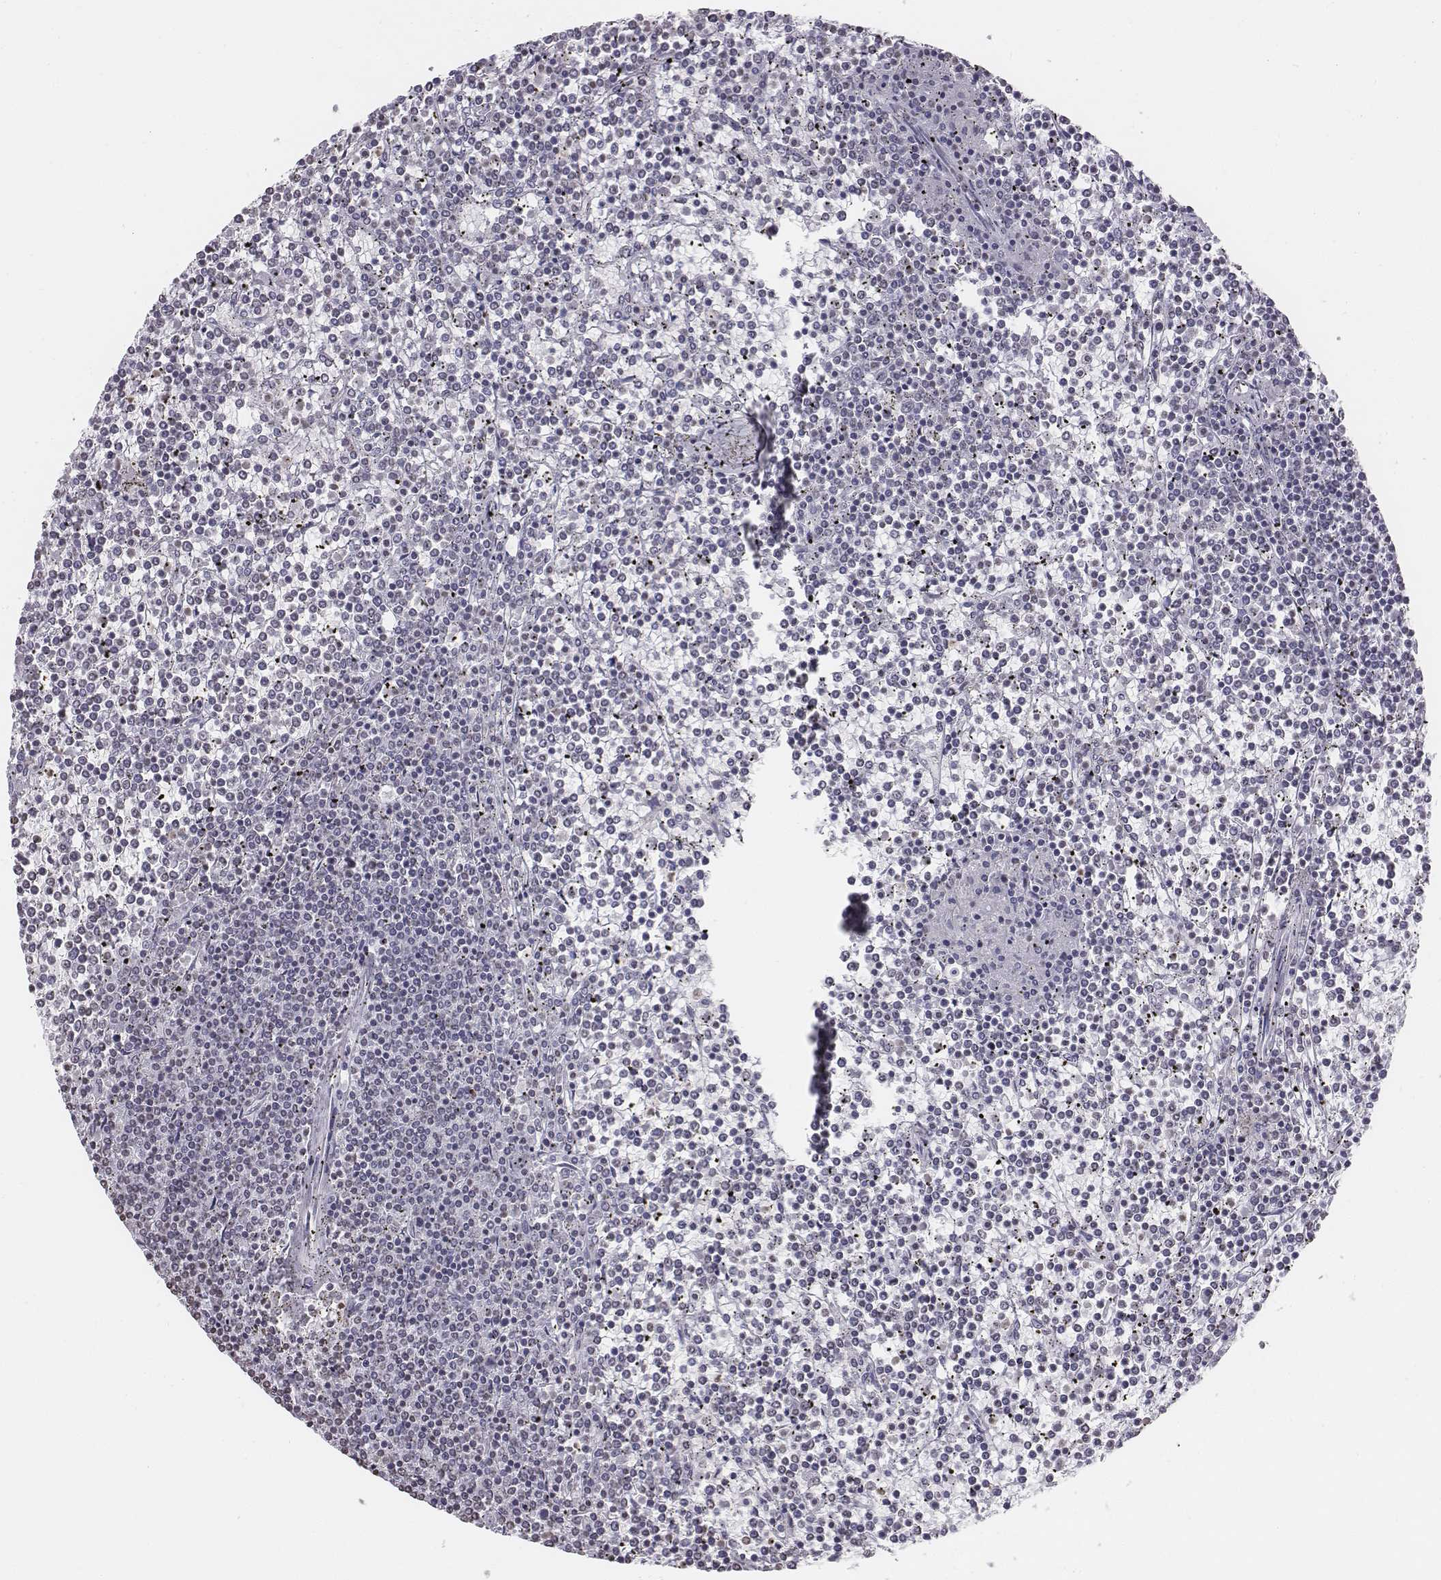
{"staining": {"intensity": "negative", "quantity": "none", "location": "none"}, "tissue": "lymphoma", "cell_type": "Tumor cells", "image_type": "cancer", "snomed": [{"axis": "morphology", "description": "Malignant lymphoma, non-Hodgkin's type, Low grade"}, {"axis": "topography", "description": "Spleen"}], "caption": "Tumor cells show no significant protein positivity in lymphoma.", "gene": "BARHL1", "patient": {"sex": "female", "age": 19}}